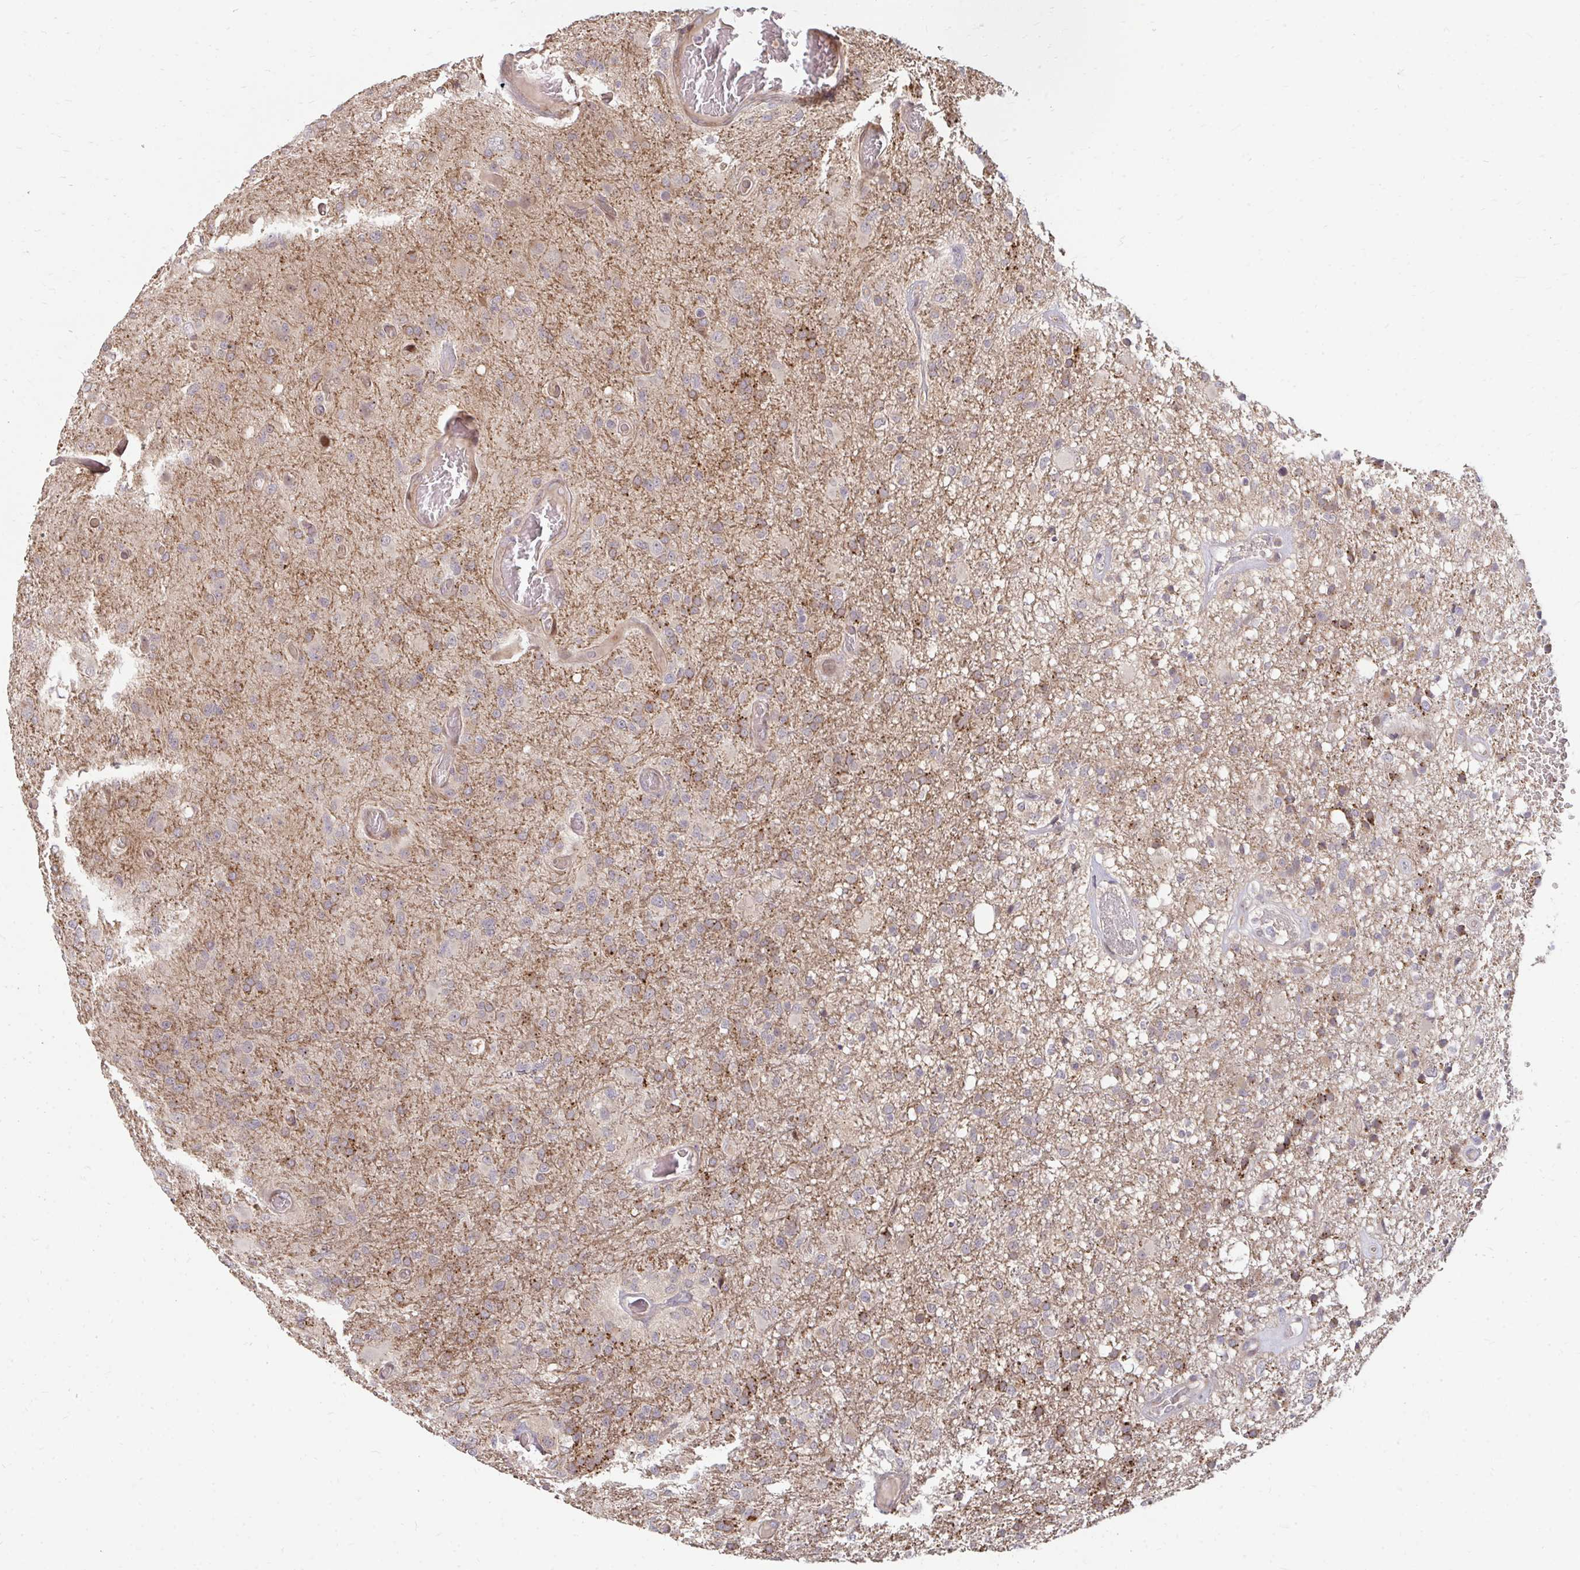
{"staining": {"intensity": "moderate", "quantity": "<25%", "location": "cytoplasmic/membranous"}, "tissue": "glioma", "cell_type": "Tumor cells", "image_type": "cancer", "snomed": [{"axis": "morphology", "description": "Glioma, malignant, High grade"}, {"axis": "topography", "description": "Brain"}], "caption": "Brown immunohistochemical staining in human malignant glioma (high-grade) displays moderate cytoplasmic/membranous staining in about <25% of tumor cells.", "gene": "ZNF285", "patient": {"sex": "female", "age": 74}}